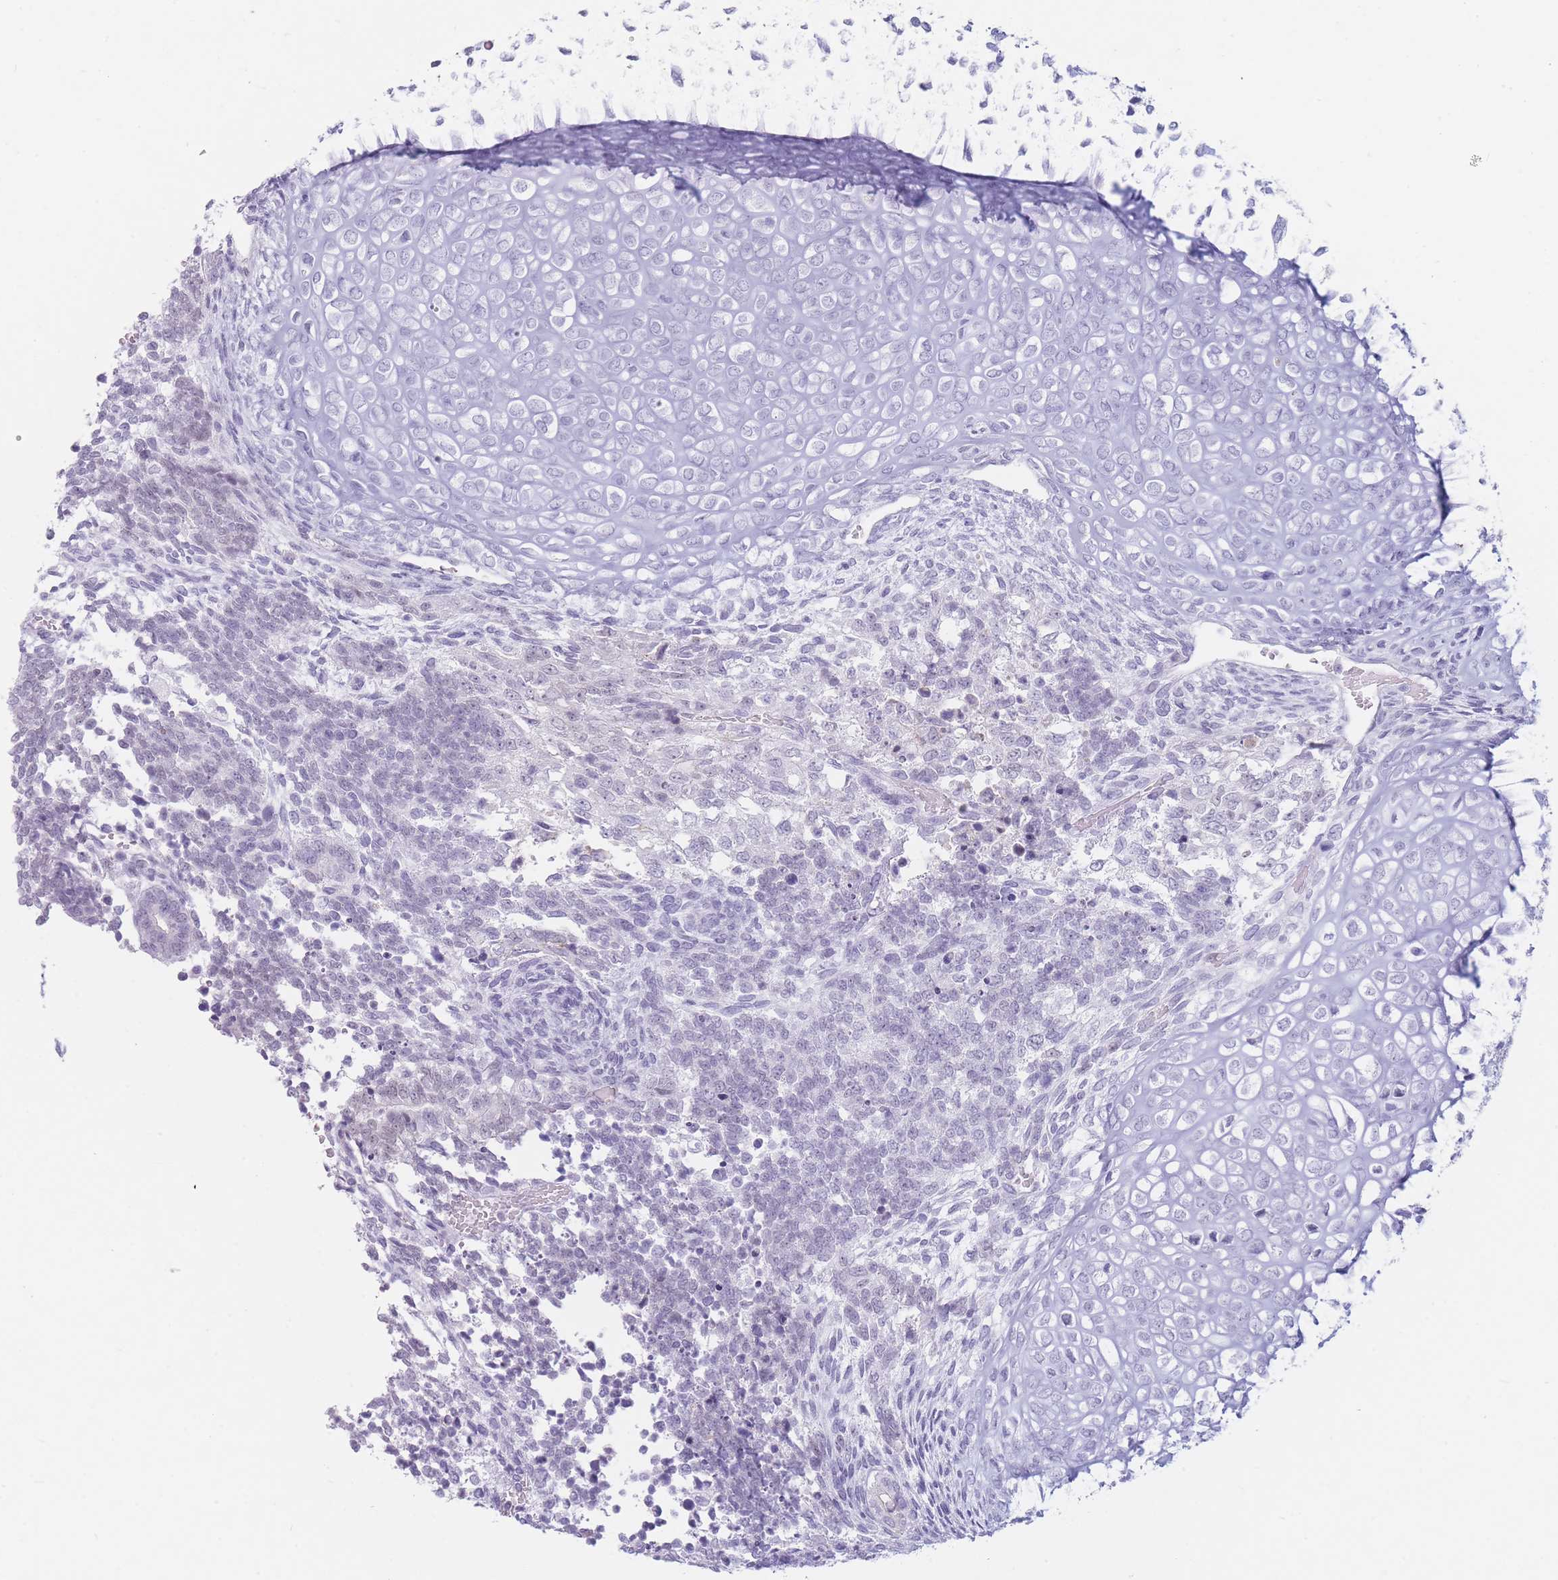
{"staining": {"intensity": "negative", "quantity": "none", "location": "none"}, "tissue": "testis cancer", "cell_type": "Tumor cells", "image_type": "cancer", "snomed": [{"axis": "morphology", "description": "Carcinoma, Embryonal, NOS"}, {"axis": "topography", "description": "Testis"}], "caption": "Testis cancer was stained to show a protein in brown. There is no significant staining in tumor cells. (Brightfield microscopy of DAB (3,3'-diaminobenzidine) immunohistochemistry at high magnification).", "gene": "IFNA6", "patient": {"sex": "male", "age": 23}}